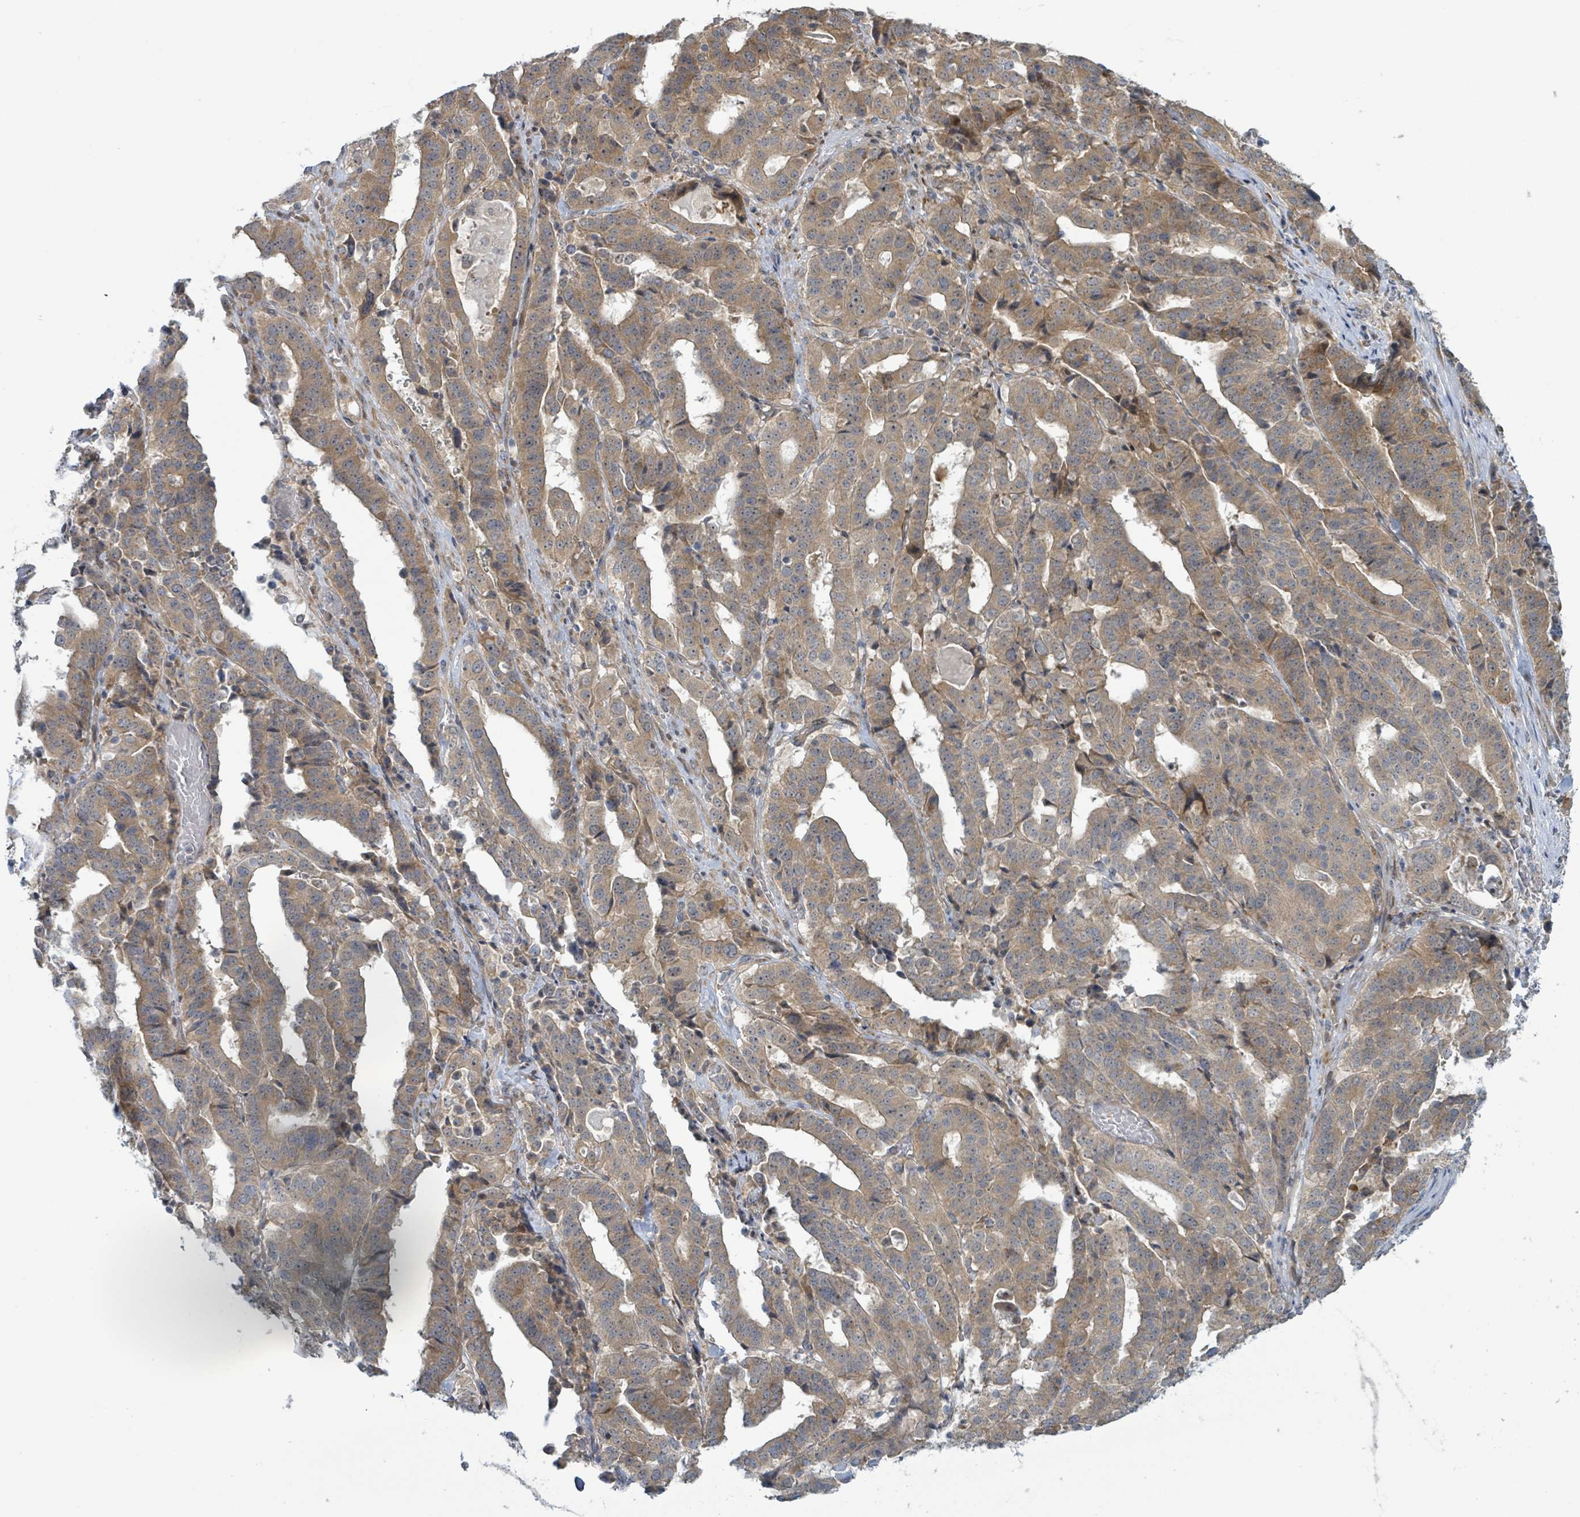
{"staining": {"intensity": "moderate", "quantity": ">75%", "location": "cytoplasmic/membranous"}, "tissue": "stomach cancer", "cell_type": "Tumor cells", "image_type": "cancer", "snomed": [{"axis": "morphology", "description": "Adenocarcinoma, NOS"}, {"axis": "topography", "description": "Stomach"}], "caption": "Human stomach adenocarcinoma stained with a brown dye exhibits moderate cytoplasmic/membranous positive expression in about >75% of tumor cells.", "gene": "RPL32", "patient": {"sex": "male", "age": 48}}